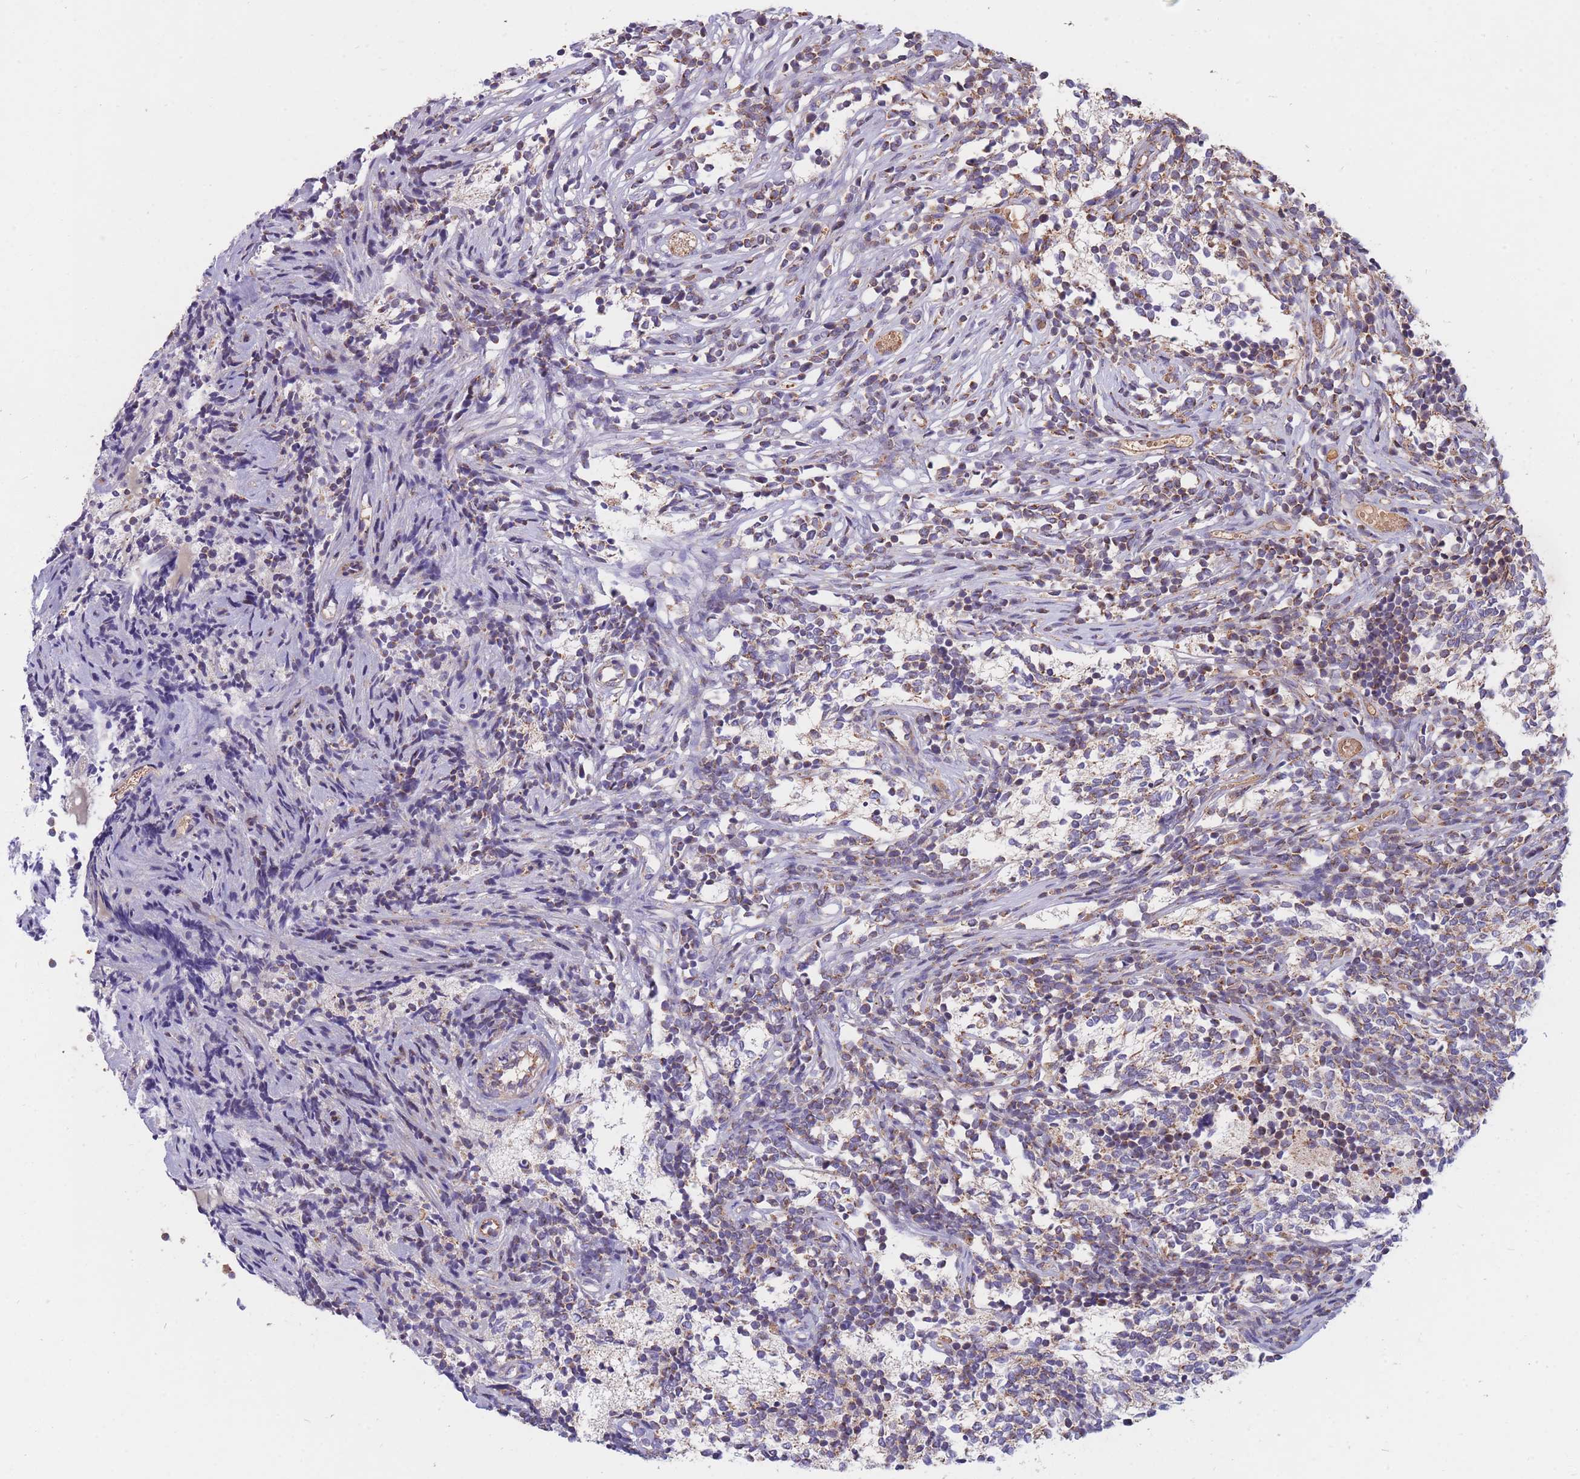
{"staining": {"intensity": "moderate", "quantity": "<25%", "location": "cytoplasmic/membranous"}, "tissue": "glioma", "cell_type": "Tumor cells", "image_type": "cancer", "snomed": [{"axis": "morphology", "description": "Glioma, malignant, Low grade"}, {"axis": "topography", "description": "Brain"}], "caption": "The histopathology image reveals immunohistochemical staining of malignant glioma (low-grade). There is moderate cytoplasmic/membranous staining is seen in approximately <25% of tumor cells.", "gene": "PTPMT1", "patient": {"sex": "female", "age": 1}}